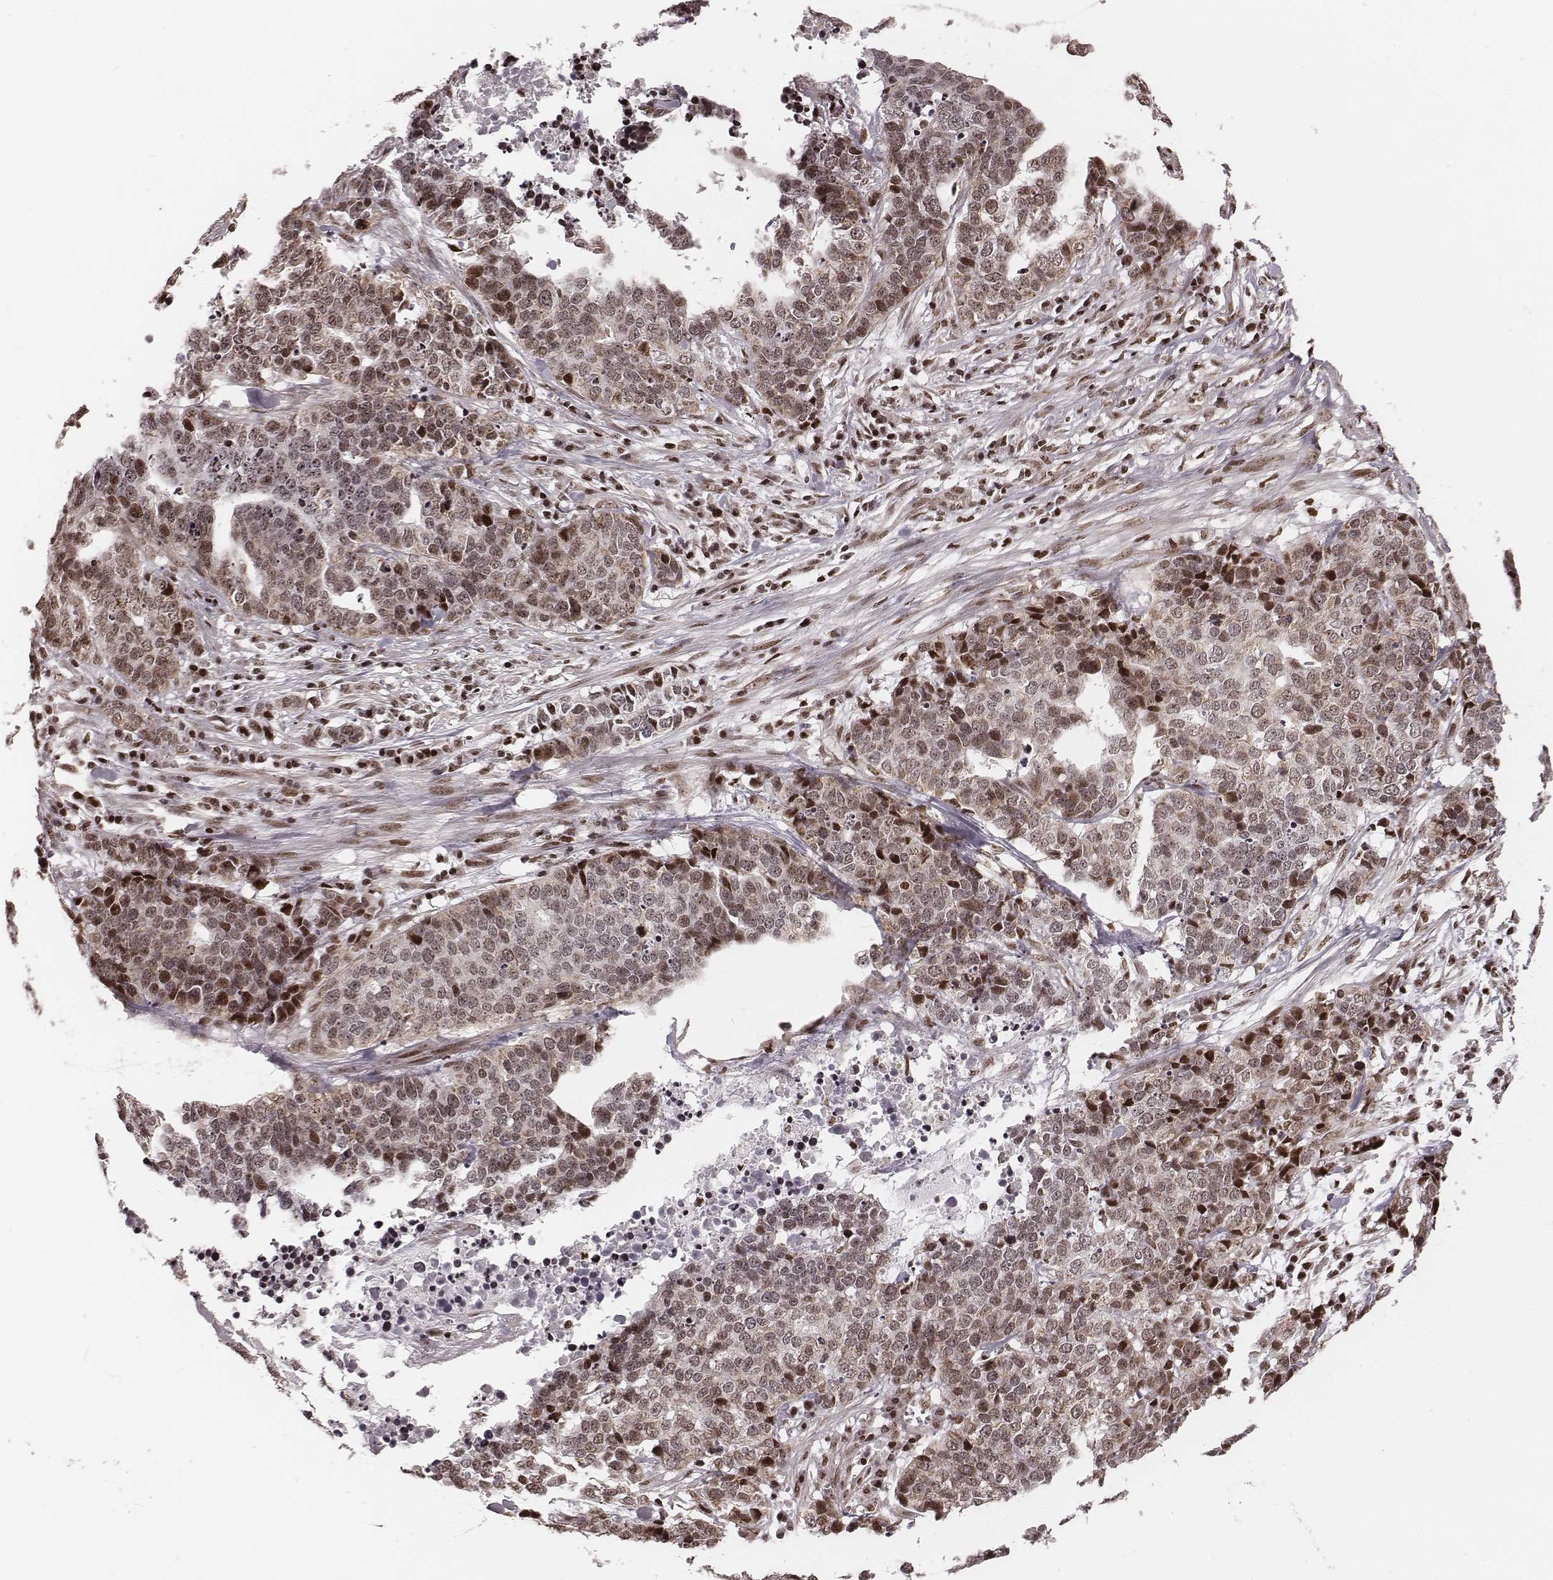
{"staining": {"intensity": "weak", "quantity": ">75%", "location": "cytoplasmic/membranous,nuclear"}, "tissue": "ovarian cancer", "cell_type": "Tumor cells", "image_type": "cancer", "snomed": [{"axis": "morphology", "description": "Carcinoma, endometroid"}, {"axis": "topography", "description": "Ovary"}], "caption": "A photomicrograph of ovarian endometroid carcinoma stained for a protein shows weak cytoplasmic/membranous and nuclear brown staining in tumor cells.", "gene": "VRK3", "patient": {"sex": "female", "age": 65}}